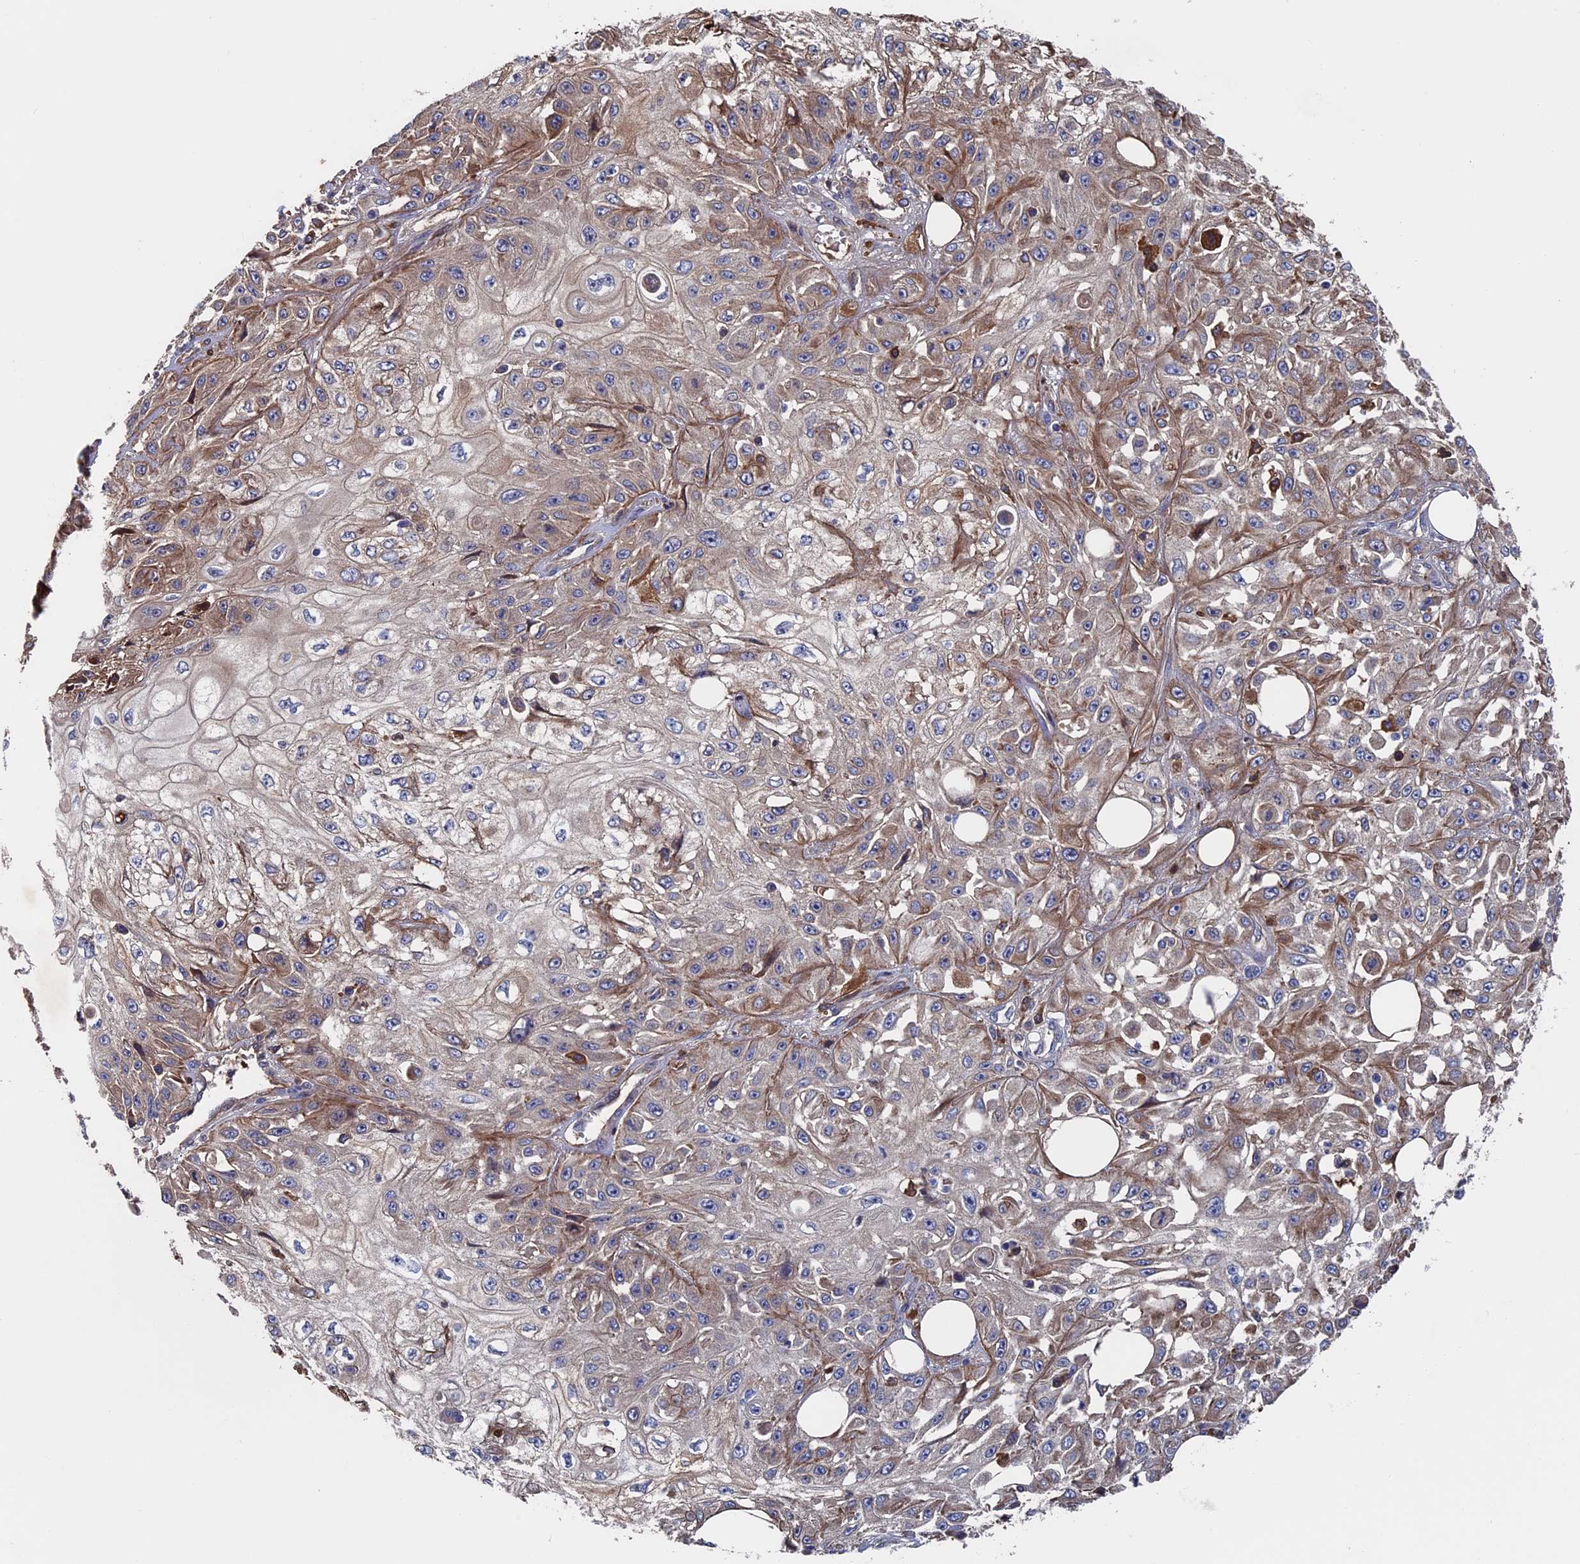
{"staining": {"intensity": "weak", "quantity": "25%-75%", "location": "cytoplasmic/membranous"}, "tissue": "skin cancer", "cell_type": "Tumor cells", "image_type": "cancer", "snomed": [{"axis": "morphology", "description": "Squamous cell carcinoma, NOS"}, {"axis": "morphology", "description": "Squamous cell carcinoma, metastatic, NOS"}, {"axis": "topography", "description": "Skin"}, {"axis": "topography", "description": "Lymph node"}], "caption": "Weak cytoplasmic/membranous expression for a protein is appreciated in about 25%-75% of tumor cells of skin cancer using immunohistochemistry (IHC).", "gene": "RPUSD1", "patient": {"sex": "male", "age": 75}}